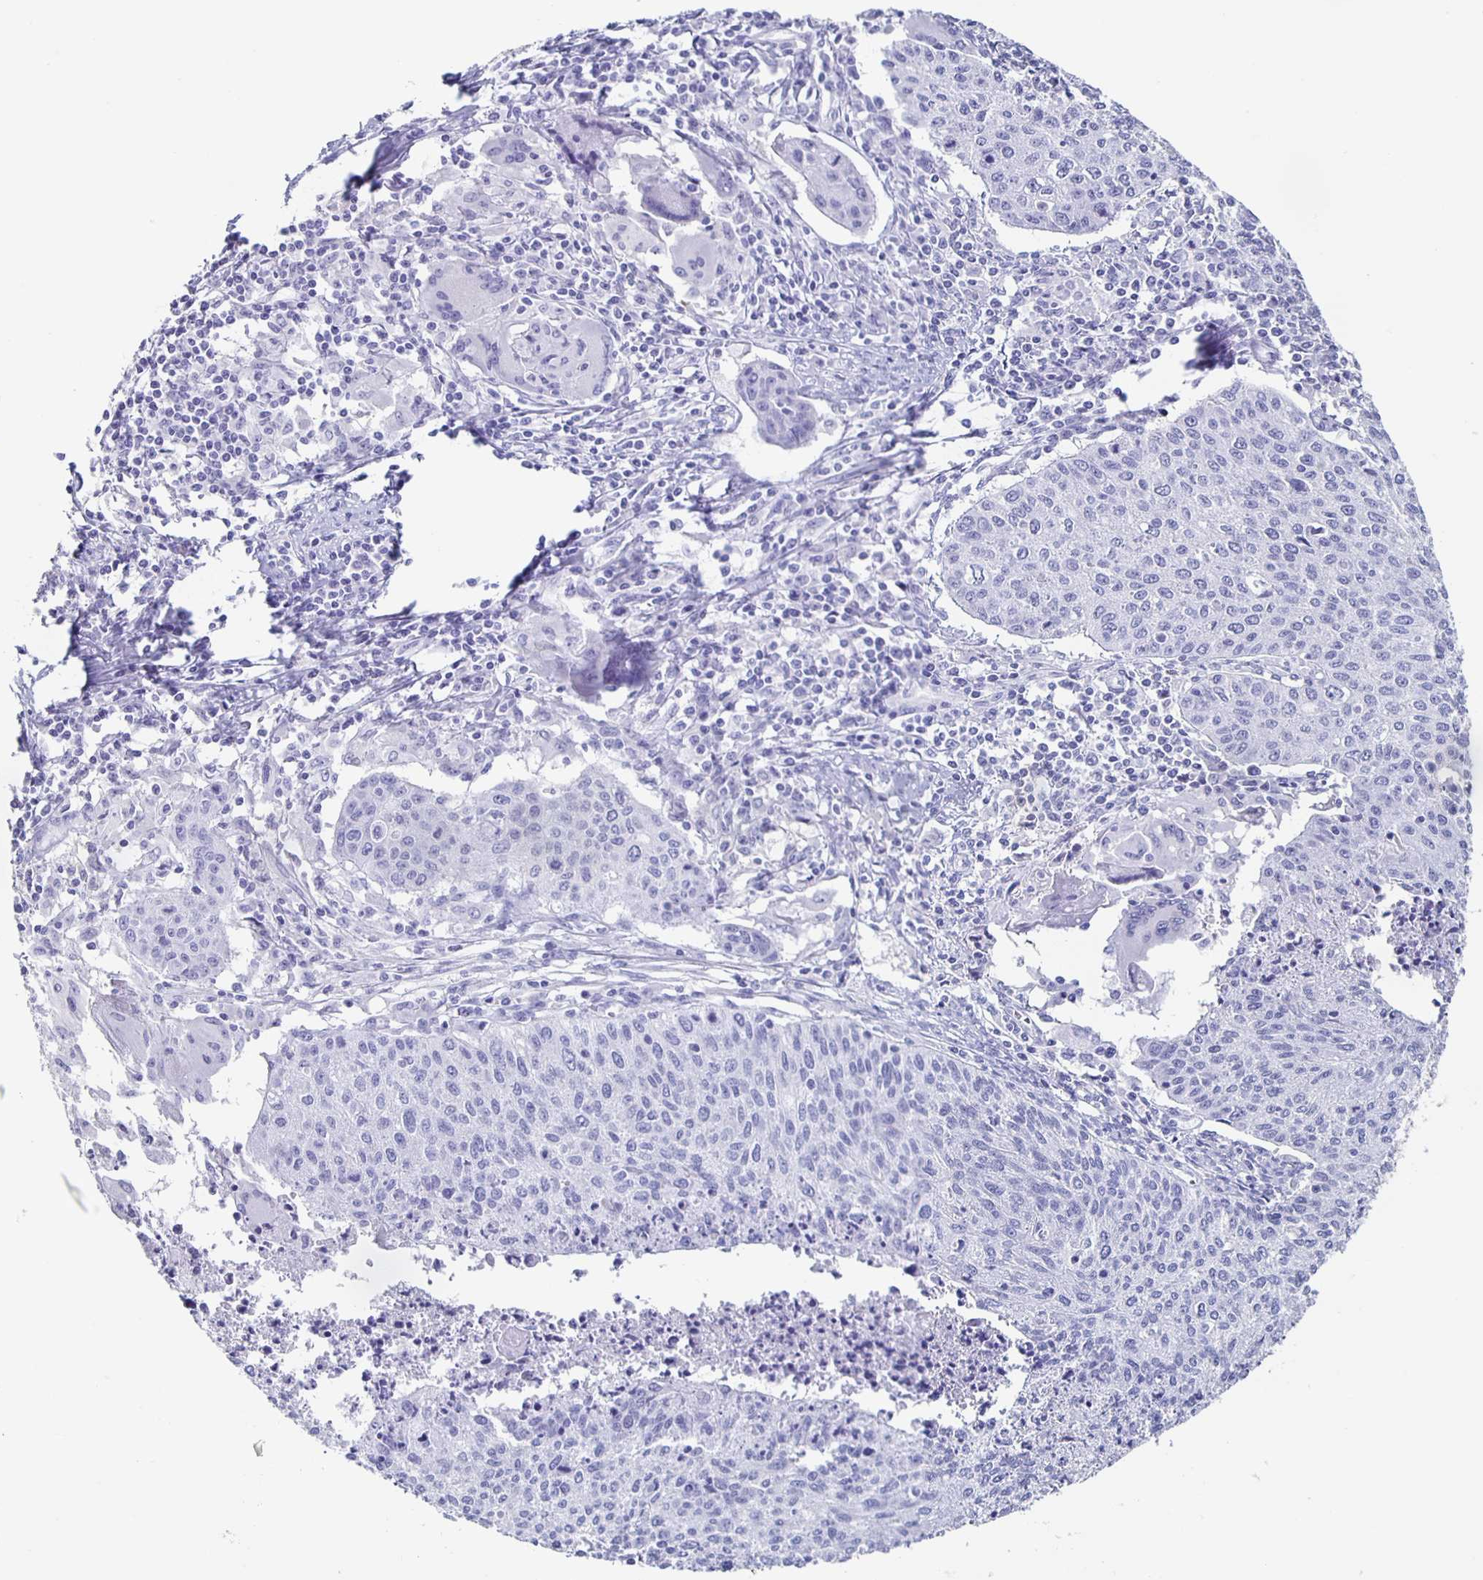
{"staining": {"intensity": "negative", "quantity": "none", "location": "none"}, "tissue": "cervical cancer", "cell_type": "Tumor cells", "image_type": "cancer", "snomed": [{"axis": "morphology", "description": "Squamous cell carcinoma, NOS"}, {"axis": "topography", "description": "Cervix"}], "caption": "The photomicrograph exhibits no staining of tumor cells in squamous cell carcinoma (cervical).", "gene": "FGA", "patient": {"sex": "female", "age": 38}}